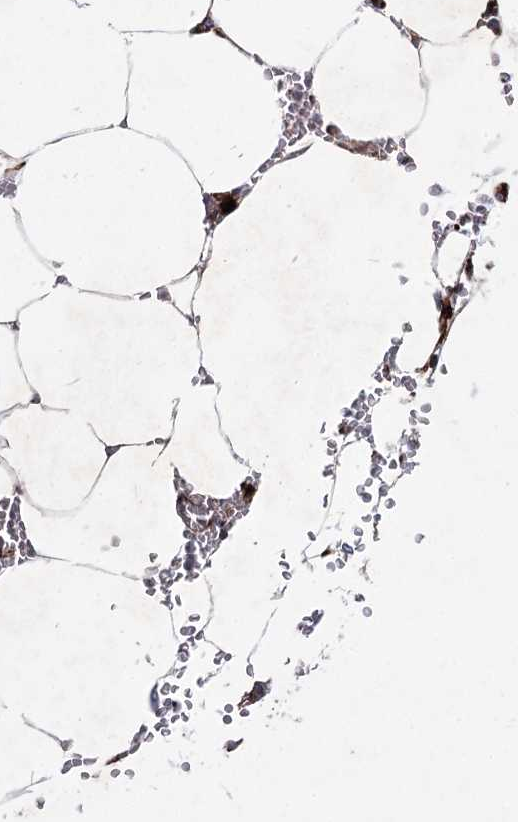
{"staining": {"intensity": "strong", "quantity": "25%-75%", "location": "cytoplasmic/membranous"}, "tissue": "bone marrow", "cell_type": "Hematopoietic cells", "image_type": "normal", "snomed": [{"axis": "morphology", "description": "Normal tissue, NOS"}, {"axis": "topography", "description": "Bone marrow"}], "caption": "Immunohistochemical staining of unremarkable human bone marrow displays strong cytoplasmic/membranous protein staining in about 25%-75% of hematopoietic cells.", "gene": "NHLRC2", "patient": {"sex": "male", "age": 70}}